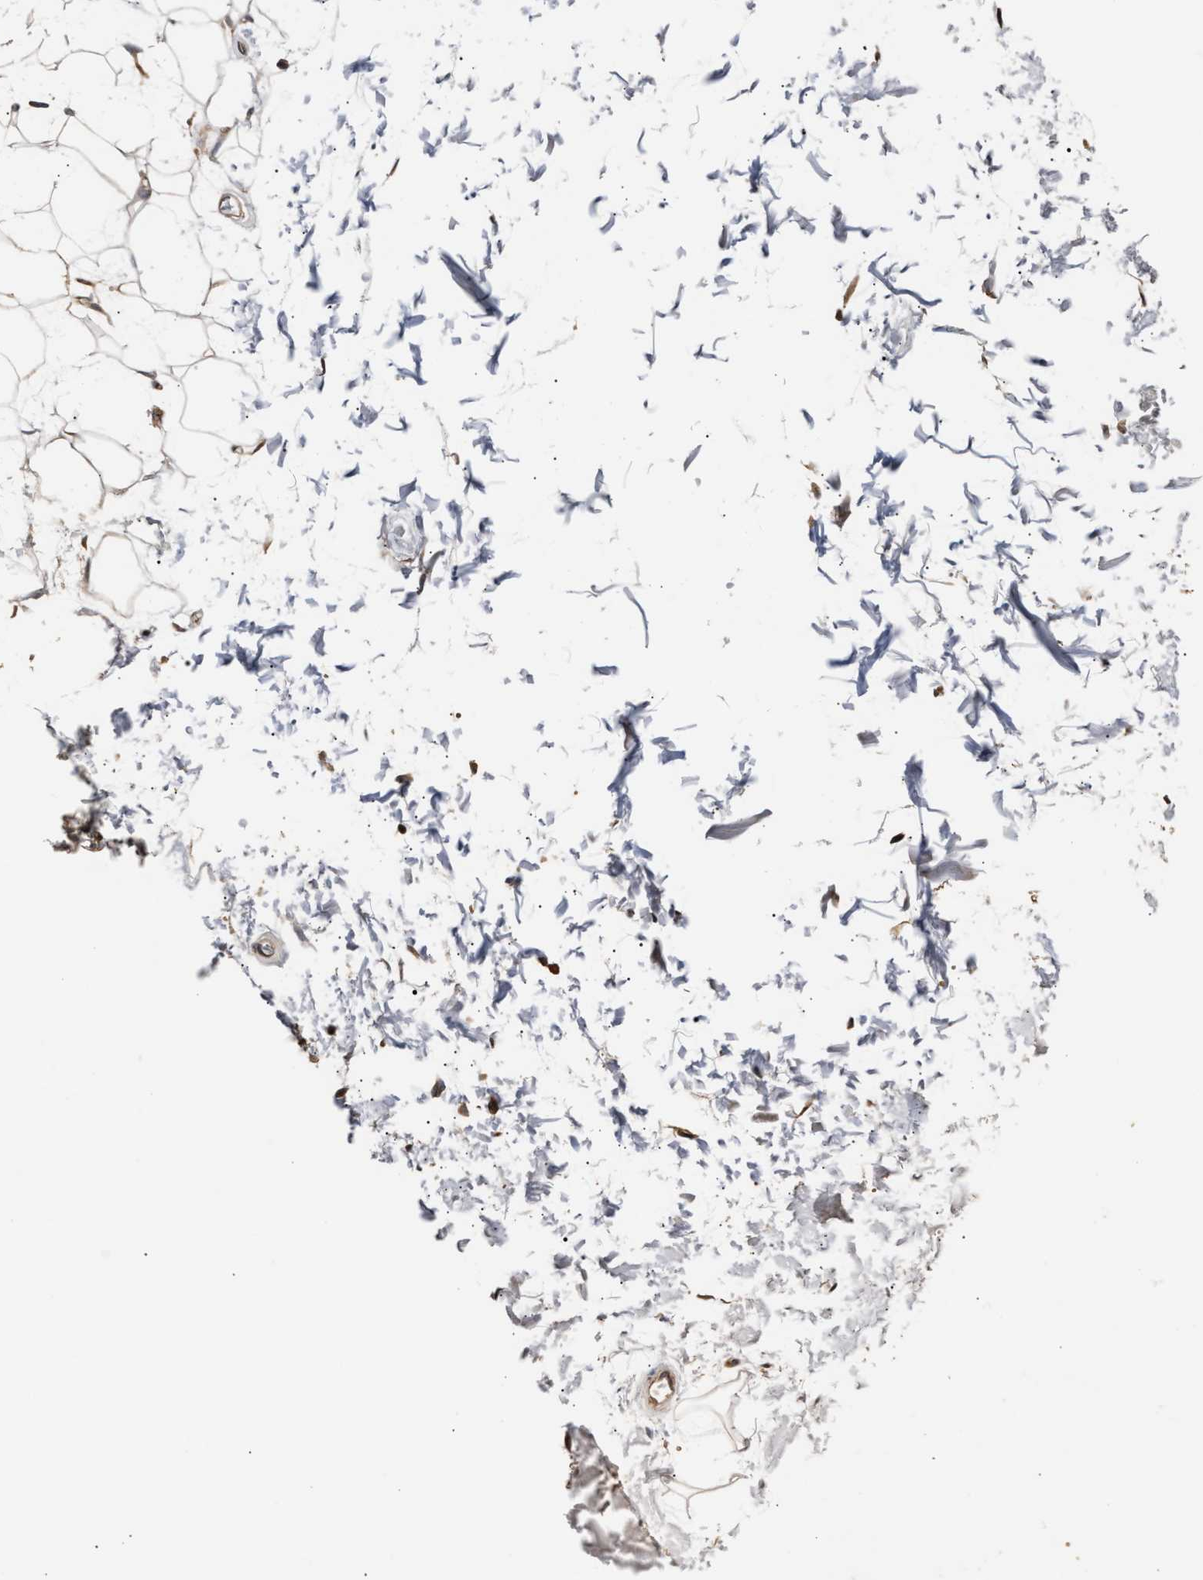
{"staining": {"intensity": "moderate", "quantity": ">75%", "location": "cytoplasmic/membranous"}, "tissue": "adipose tissue", "cell_type": "Adipocytes", "image_type": "normal", "snomed": [{"axis": "morphology", "description": "Normal tissue, NOS"}, {"axis": "topography", "description": "Soft tissue"}], "caption": "DAB (3,3'-diaminobenzidine) immunohistochemical staining of benign adipose tissue demonstrates moderate cytoplasmic/membranous protein staining in about >75% of adipocytes.", "gene": "IMPDH2", "patient": {"sex": "male", "age": 72}}